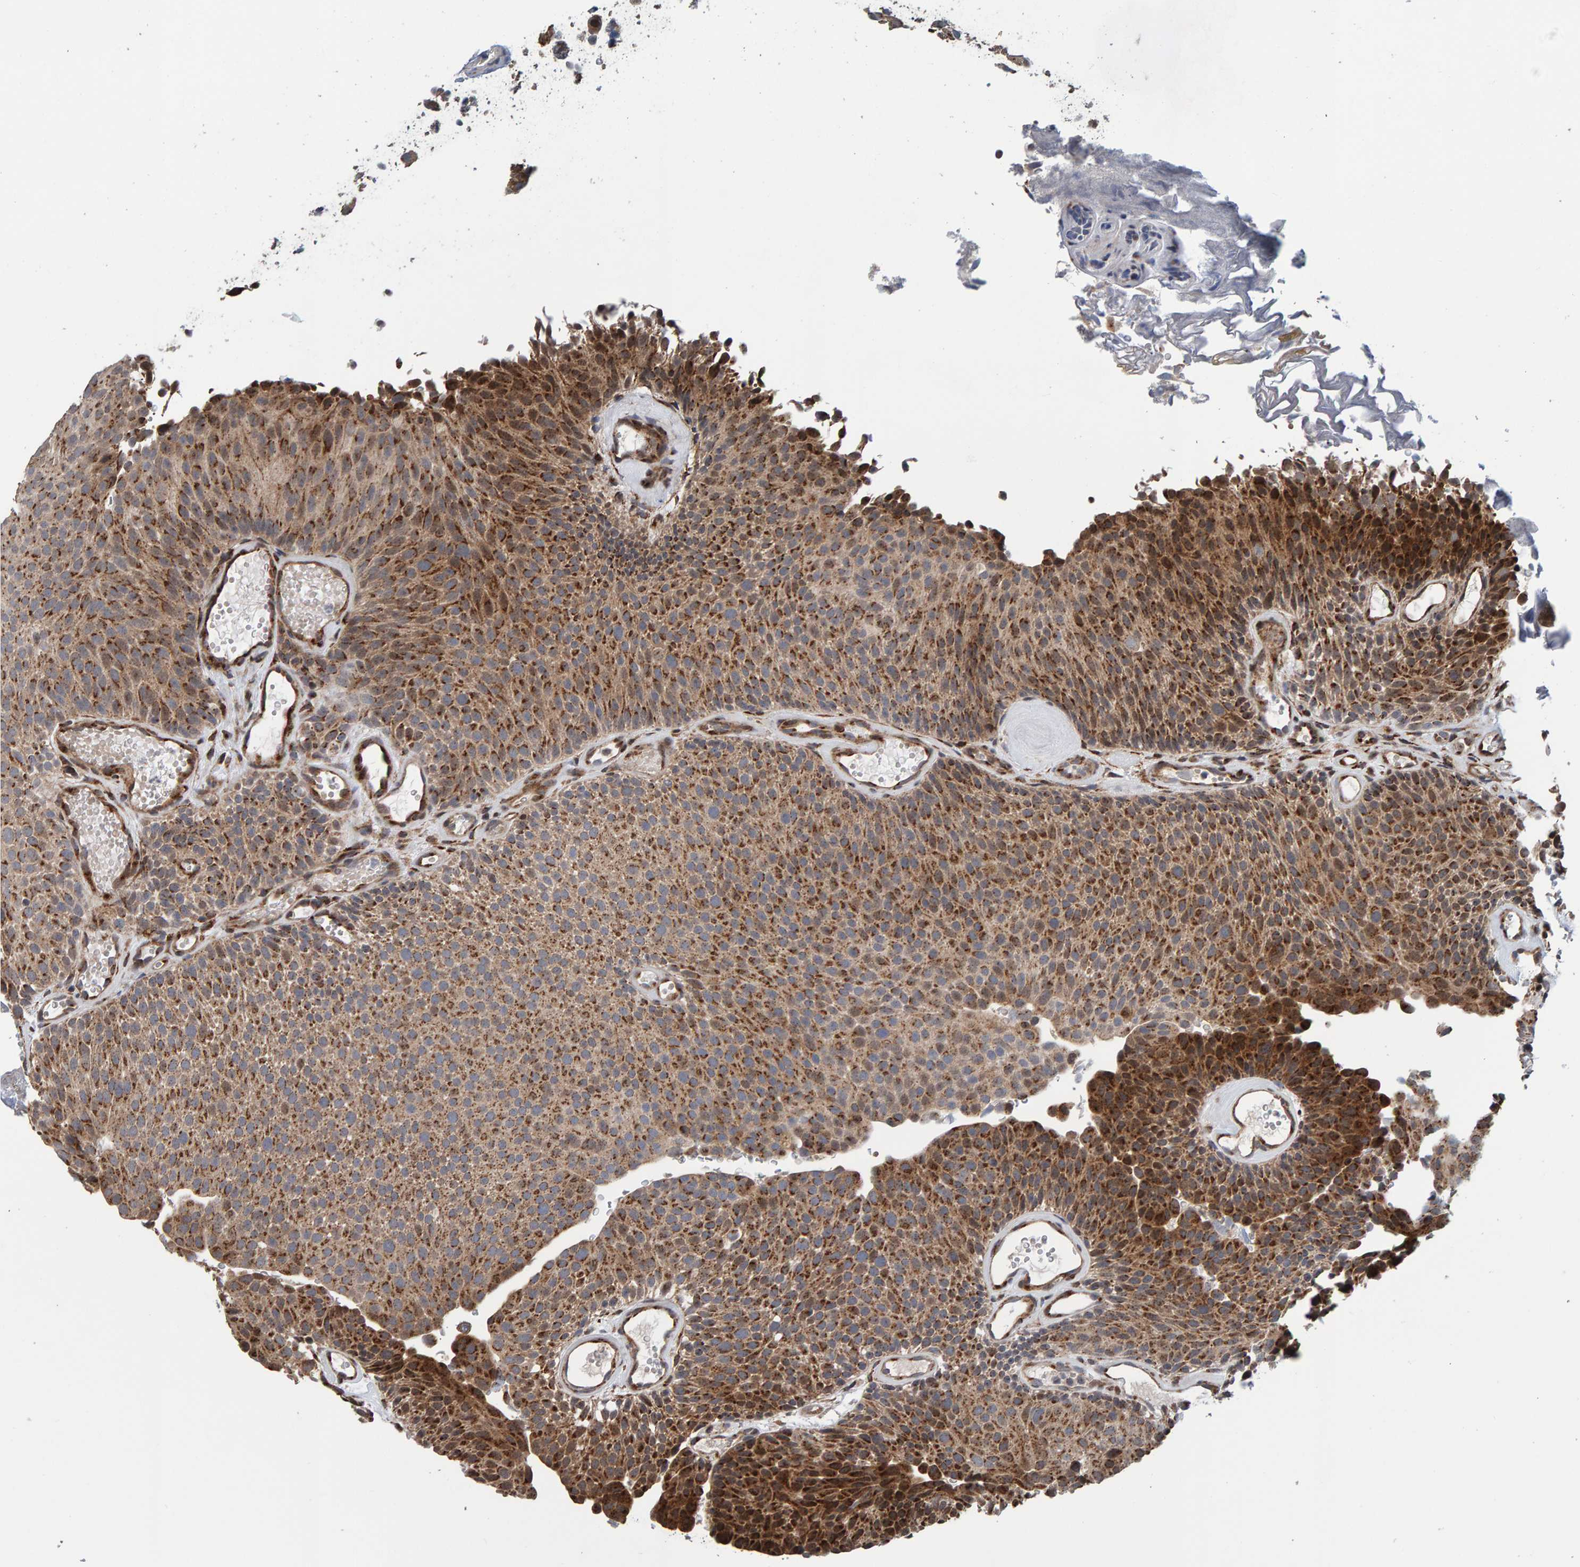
{"staining": {"intensity": "moderate", "quantity": ">75%", "location": "cytoplasmic/membranous"}, "tissue": "urothelial cancer", "cell_type": "Tumor cells", "image_type": "cancer", "snomed": [{"axis": "morphology", "description": "Urothelial carcinoma, Low grade"}, {"axis": "topography", "description": "Urinary bladder"}], "caption": "Moderate cytoplasmic/membranous protein expression is appreciated in approximately >75% of tumor cells in urothelial carcinoma (low-grade). (DAB (3,3'-diaminobenzidine) IHC with brightfield microscopy, high magnification).", "gene": "CCDC25", "patient": {"sex": "male", "age": 78}}